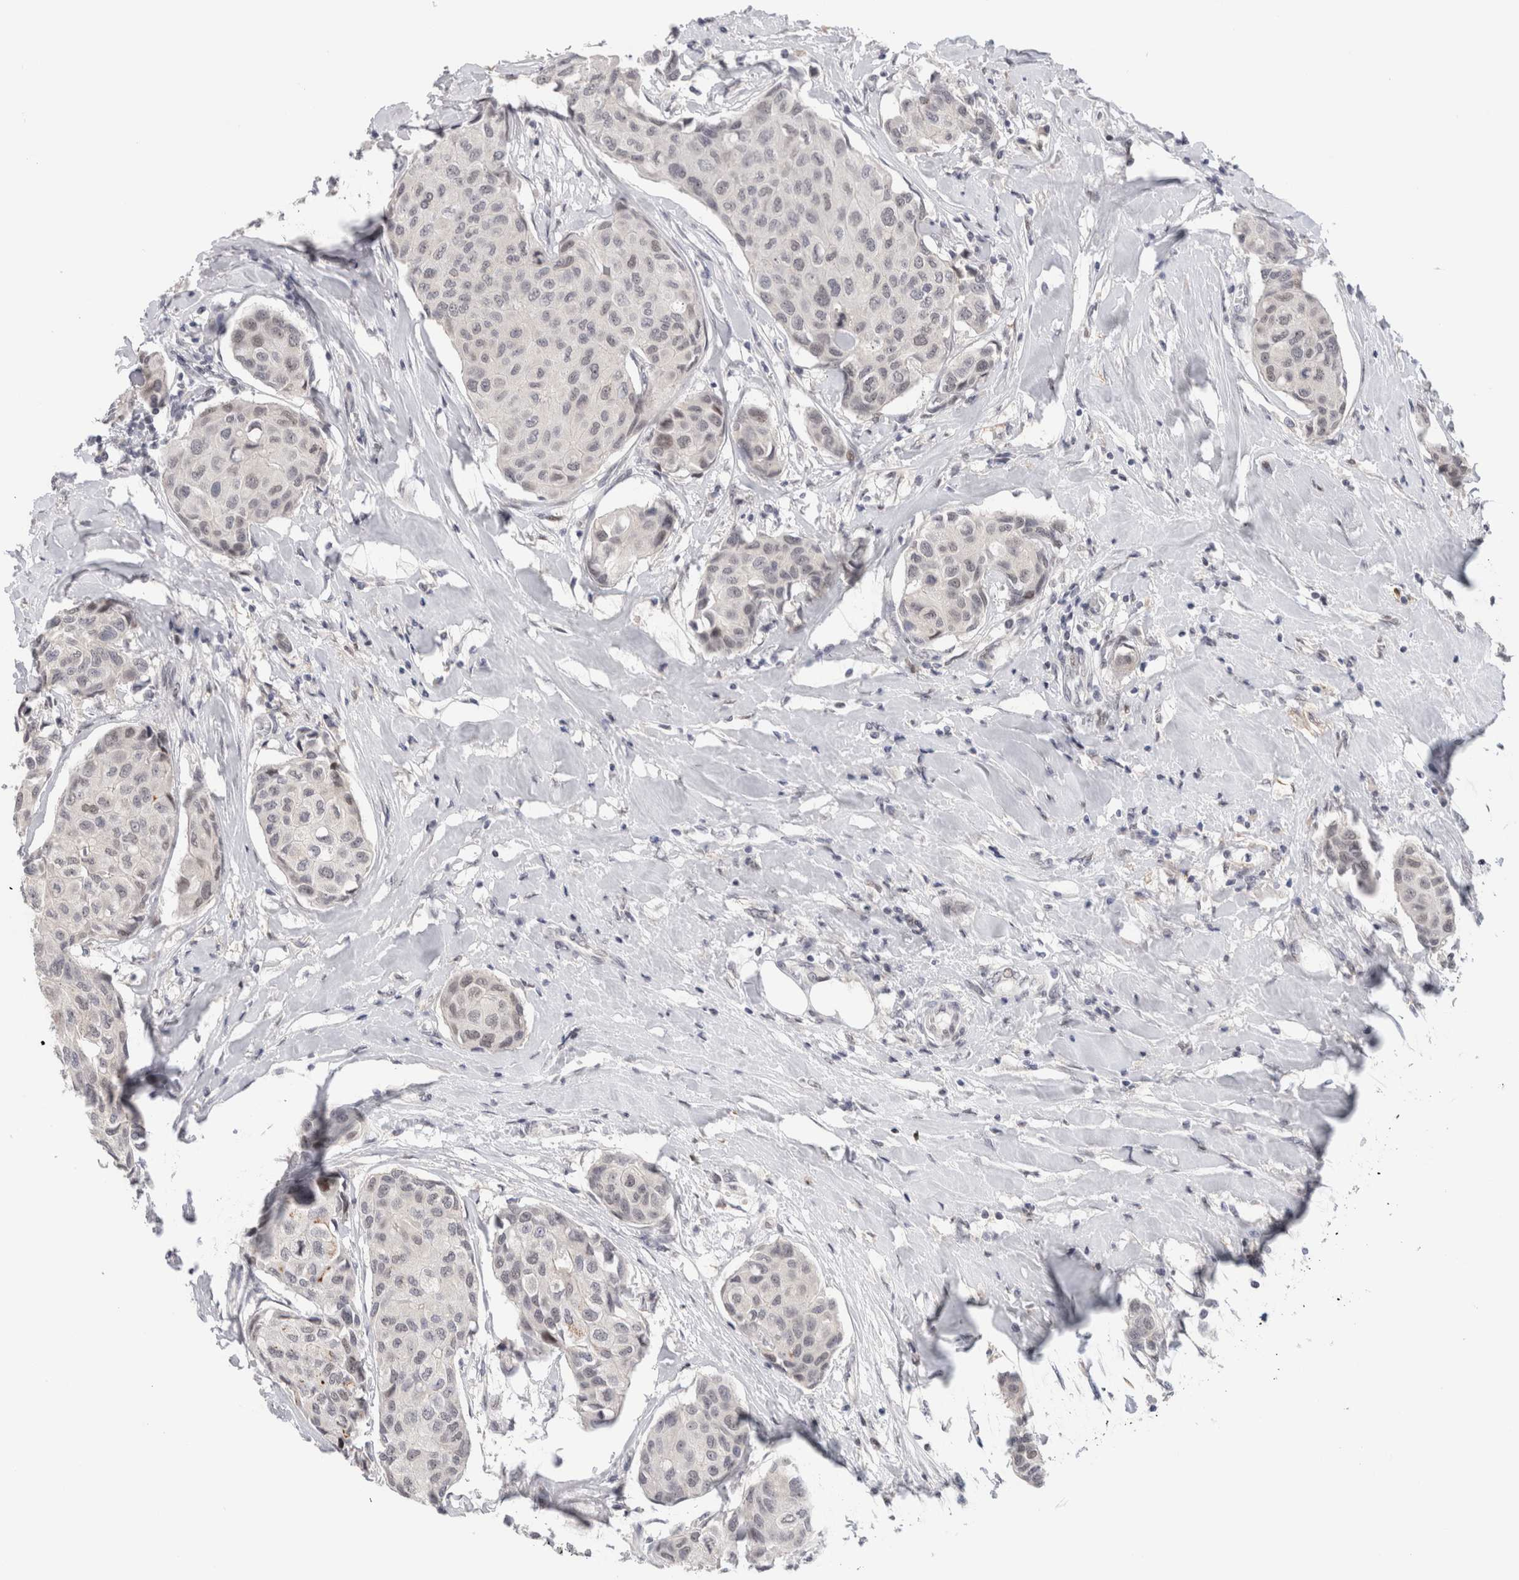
{"staining": {"intensity": "negative", "quantity": "none", "location": "none"}, "tissue": "breast cancer", "cell_type": "Tumor cells", "image_type": "cancer", "snomed": [{"axis": "morphology", "description": "Duct carcinoma"}, {"axis": "topography", "description": "Breast"}], "caption": "A high-resolution image shows immunohistochemistry (IHC) staining of breast cancer (invasive ductal carcinoma), which exhibits no significant positivity in tumor cells.", "gene": "ZNF521", "patient": {"sex": "female", "age": 80}}